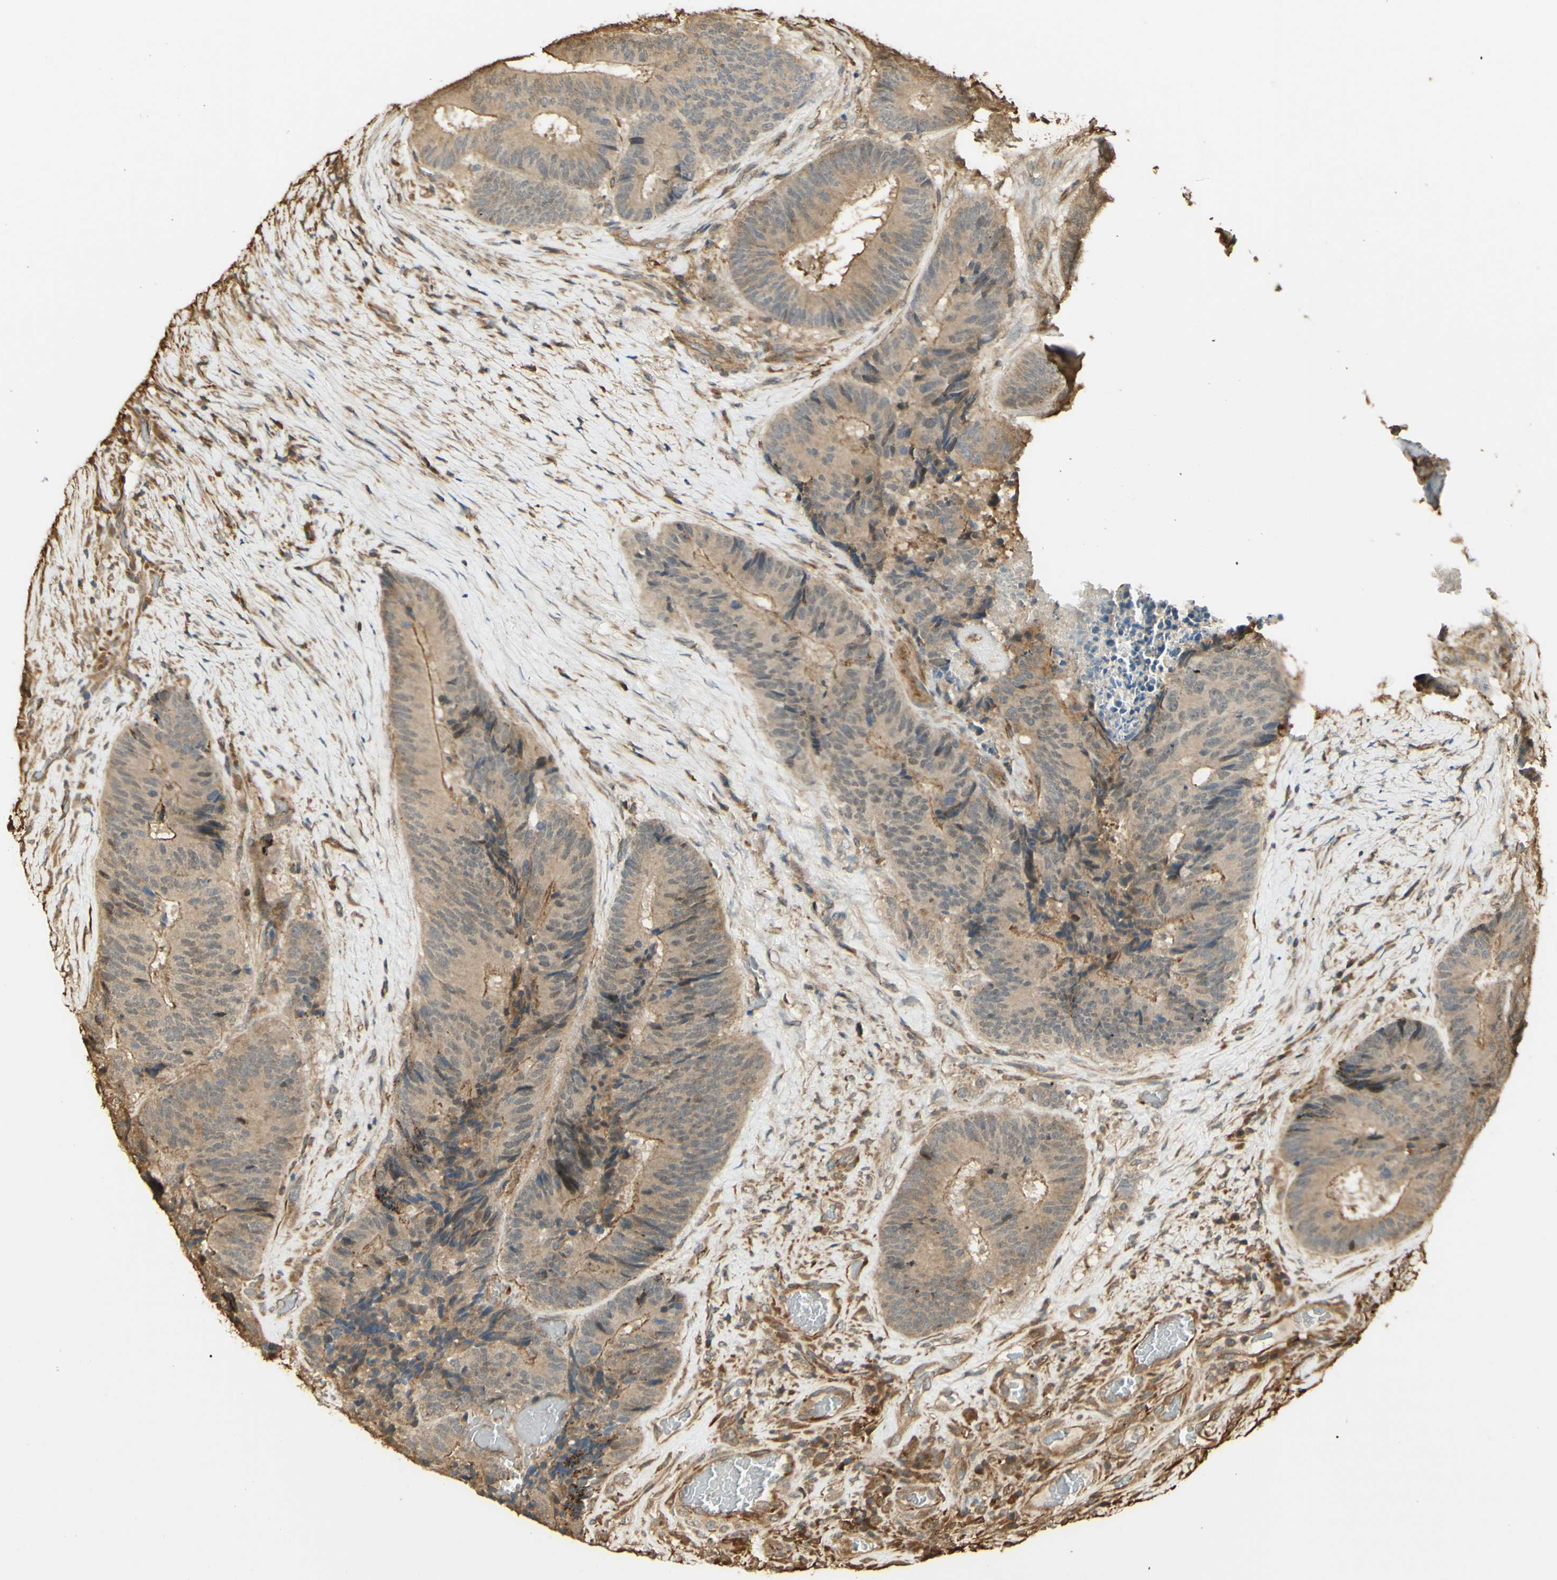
{"staining": {"intensity": "weak", "quantity": "25%-75%", "location": "cytoplasmic/membranous"}, "tissue": "colorectal cancer", "cell_type": "Tumor cells", "image_type": "cancer", "snomed": [{"axis": "morphology", "description": "Adenocarcinoma, NOS"}, {"axis": "topography", "description": "Rectum"}], "caption": "Immunohistochemistry (IHC) of human adenocarcinoma (colorectal) shows low levels of weak cytoplasmic/membranous positivity in approximately 25%-75% of tumor cells.", "gene": "AGER", "patient": {"sex": "male", "age": 72}}